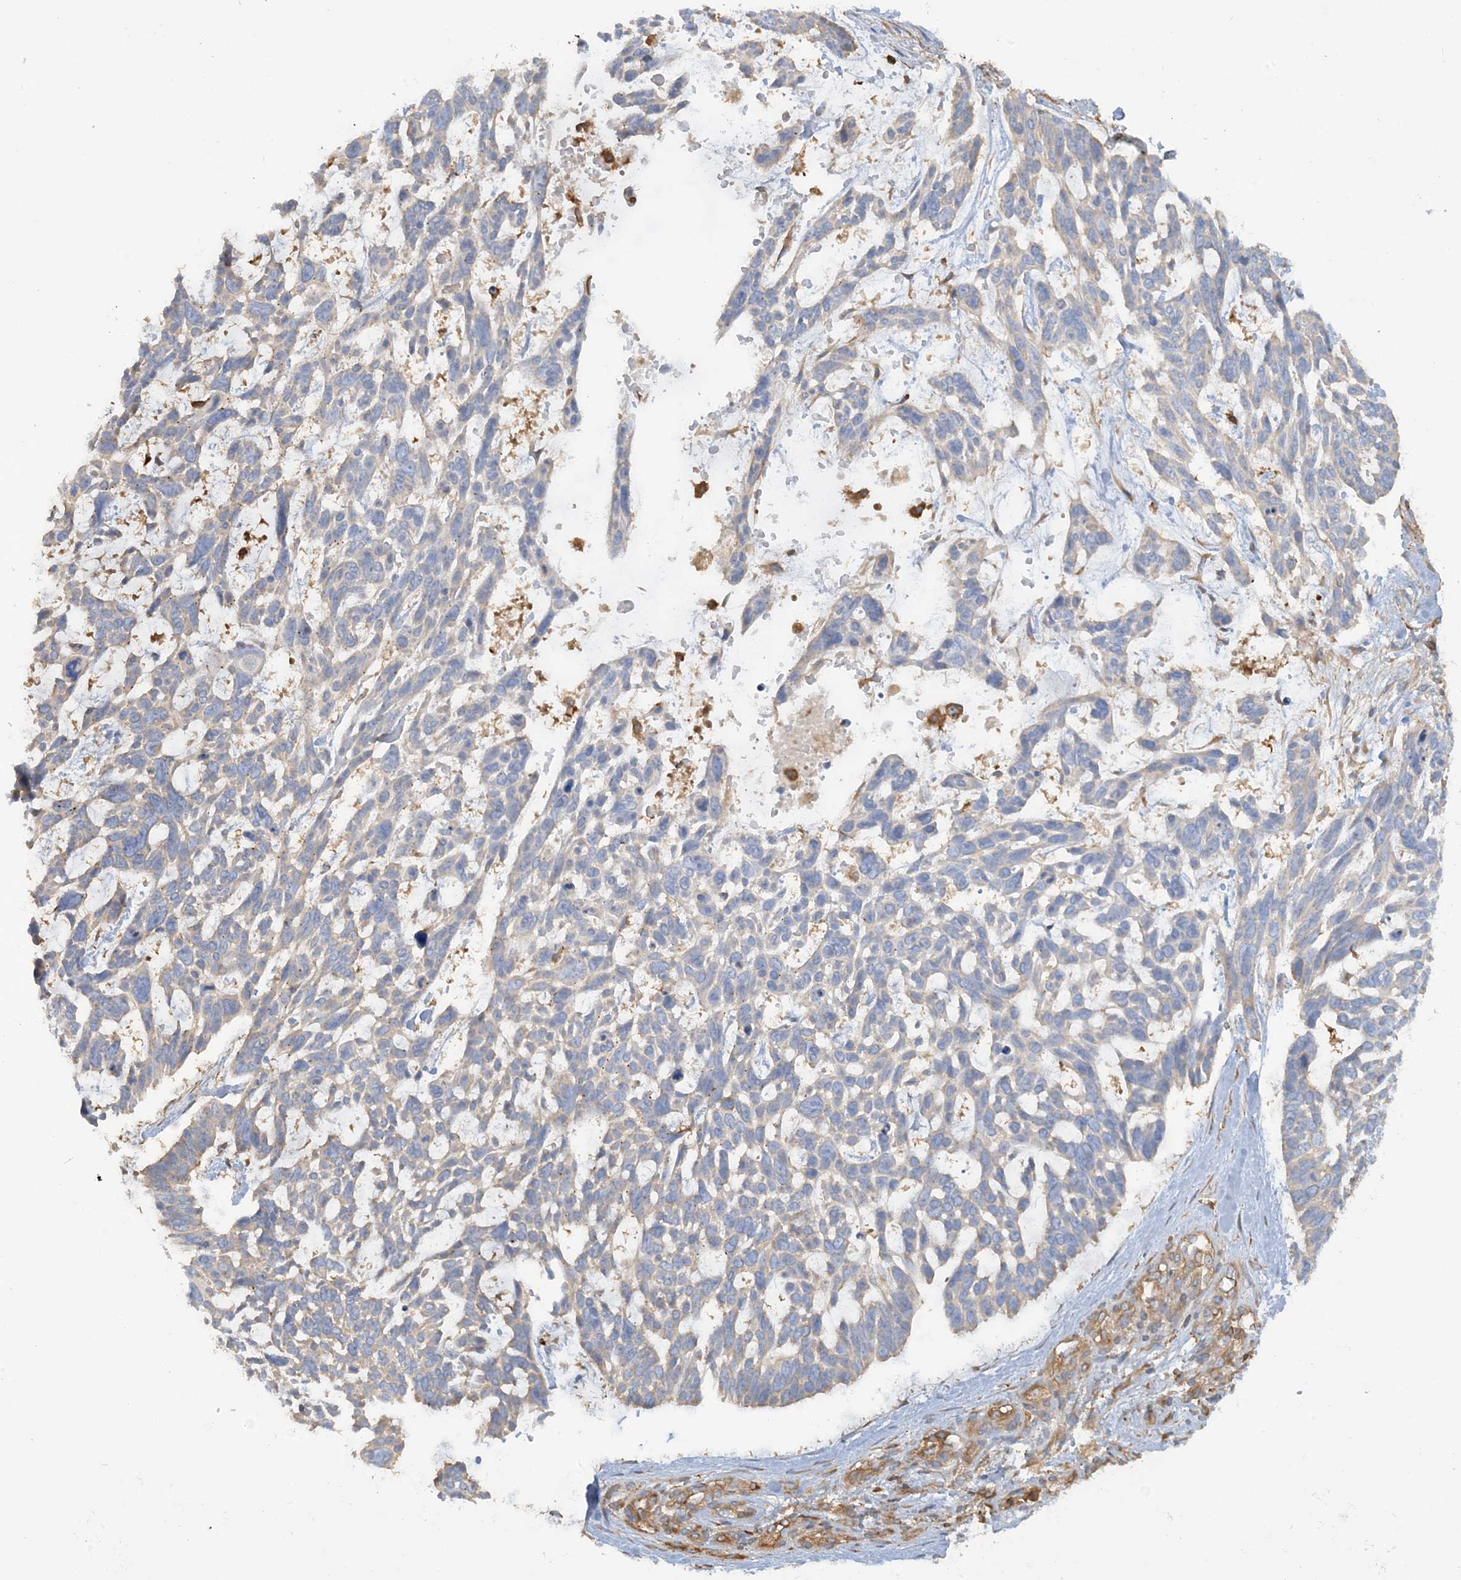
{"staining": {"intensity": "negative", "quantity": "none", "location": "none"}, "tissue": "skin cancer", "cell_type": "Tumor cells", "image_type": "cancer", "snomed": [{"axis": "morphology", "description": "Basal cell carcinoma"}, {"axis": "topography", "description": "Skin"}], "caption": "This image is of basal cell carcinoma (skin) stained with immunohistochemistry (IHC) to label a protein in brown with the nuclei are counter-stained blue. There is no positivity in tumor cells. The staining is performed using DAB (3,3'-diaminobenzidine) brown chromogen with nuclei counter-stained in using hematoxylin.", "gene": "SFMBT2", "patient": {"sex": "male", "age": 88}}